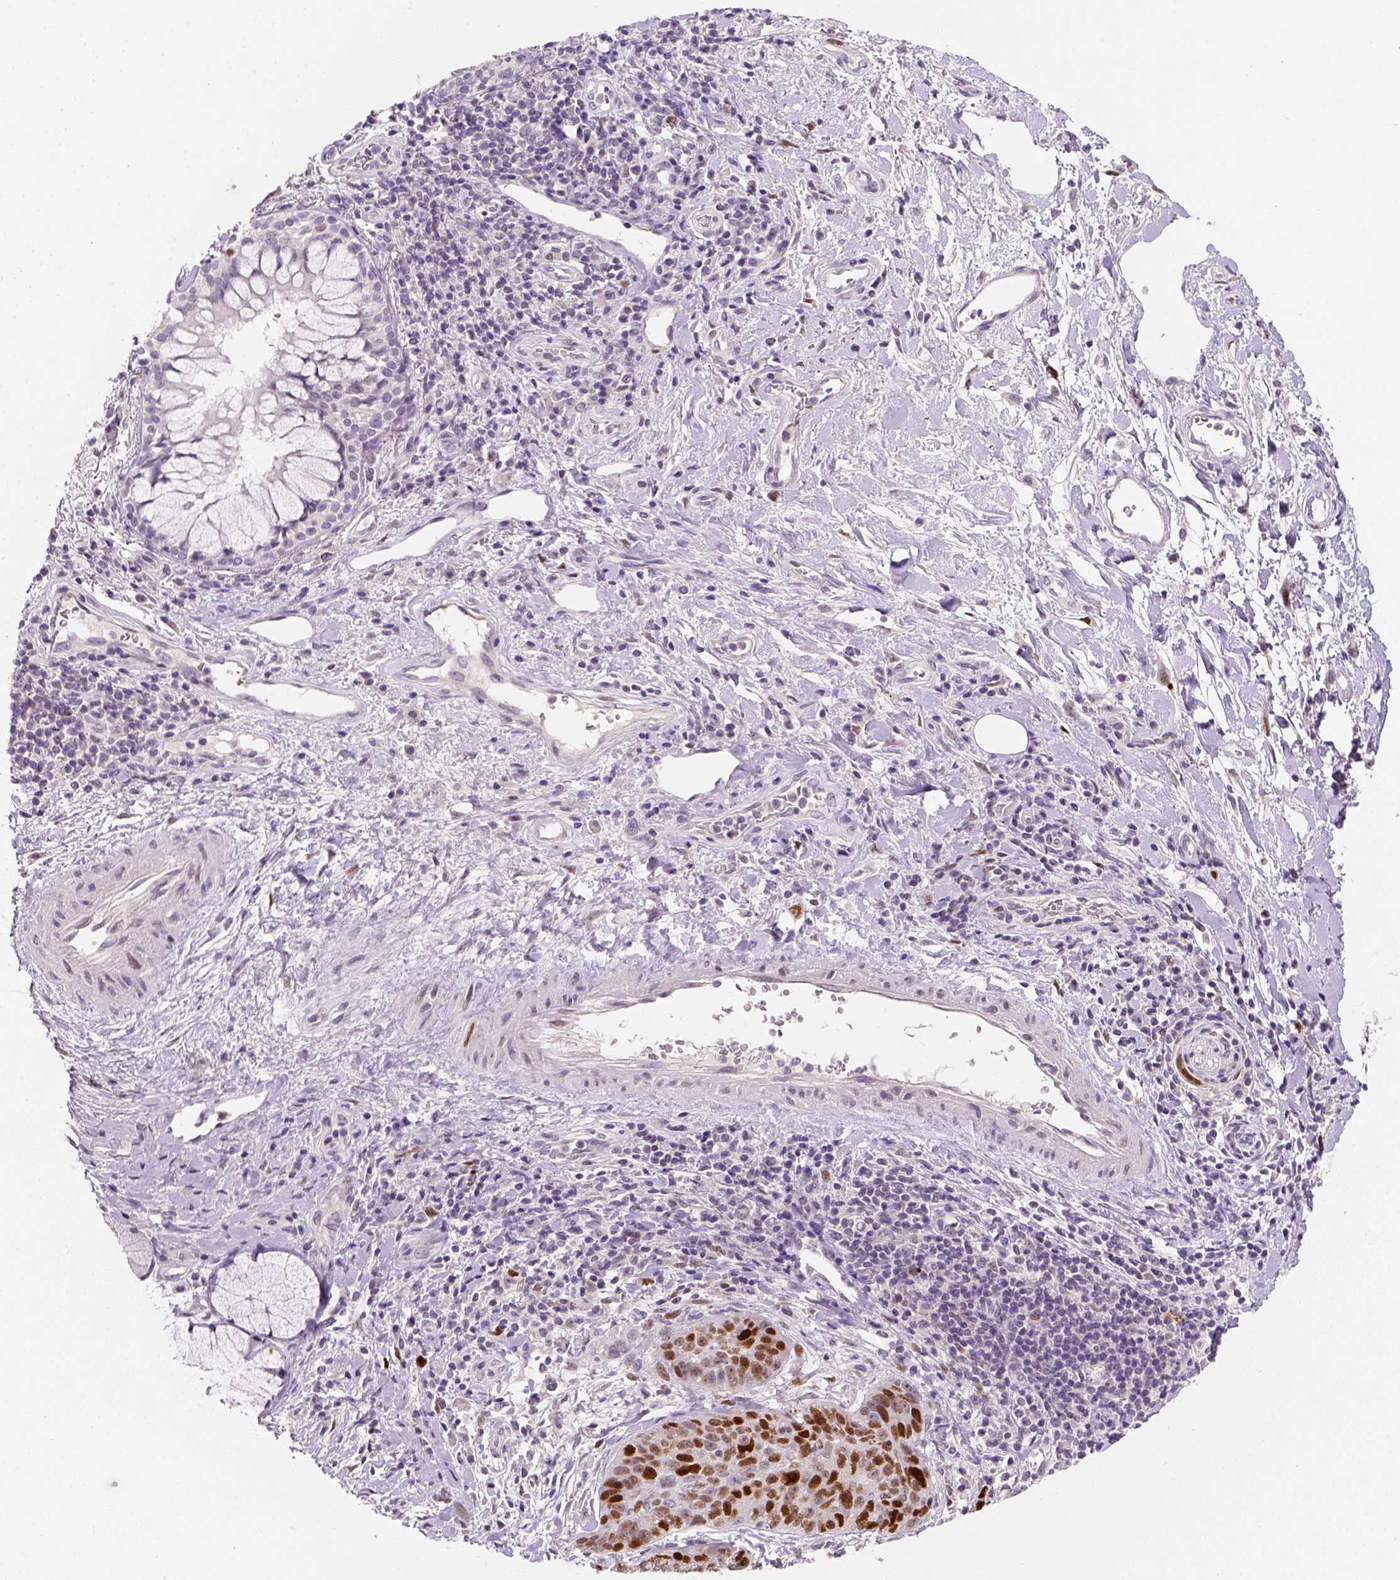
{"staining": {"intensity": "strong", "quantity": ">75%", "location": "nuclear"}, "tissue": "lung cancer", "cell_type": "Tumor cells", "image_type": "cancer", "snomed": [{"axis": "morphology", "description": "Normal tissue, NOS"}, {"axis": "morphology", "description": "Squamous cell carcinoma, NOS"}, {"axis": "topography", "description": "Bronchus"}, {"axis": "topography", "description": "Lung"}], "caption": "High-magnification brightfield microscopy of lung cancer (squamous cell carcinoma) stained with DAB (3,3'-diaminobenzidine) (brown) and counterstained with hematoxylin (blue). tumor cells exhibit strong nuclear staining is appreciated in approximately>75% of cells.", "gene": "TP53", "patient": {"sex": "male", "age": 64}}